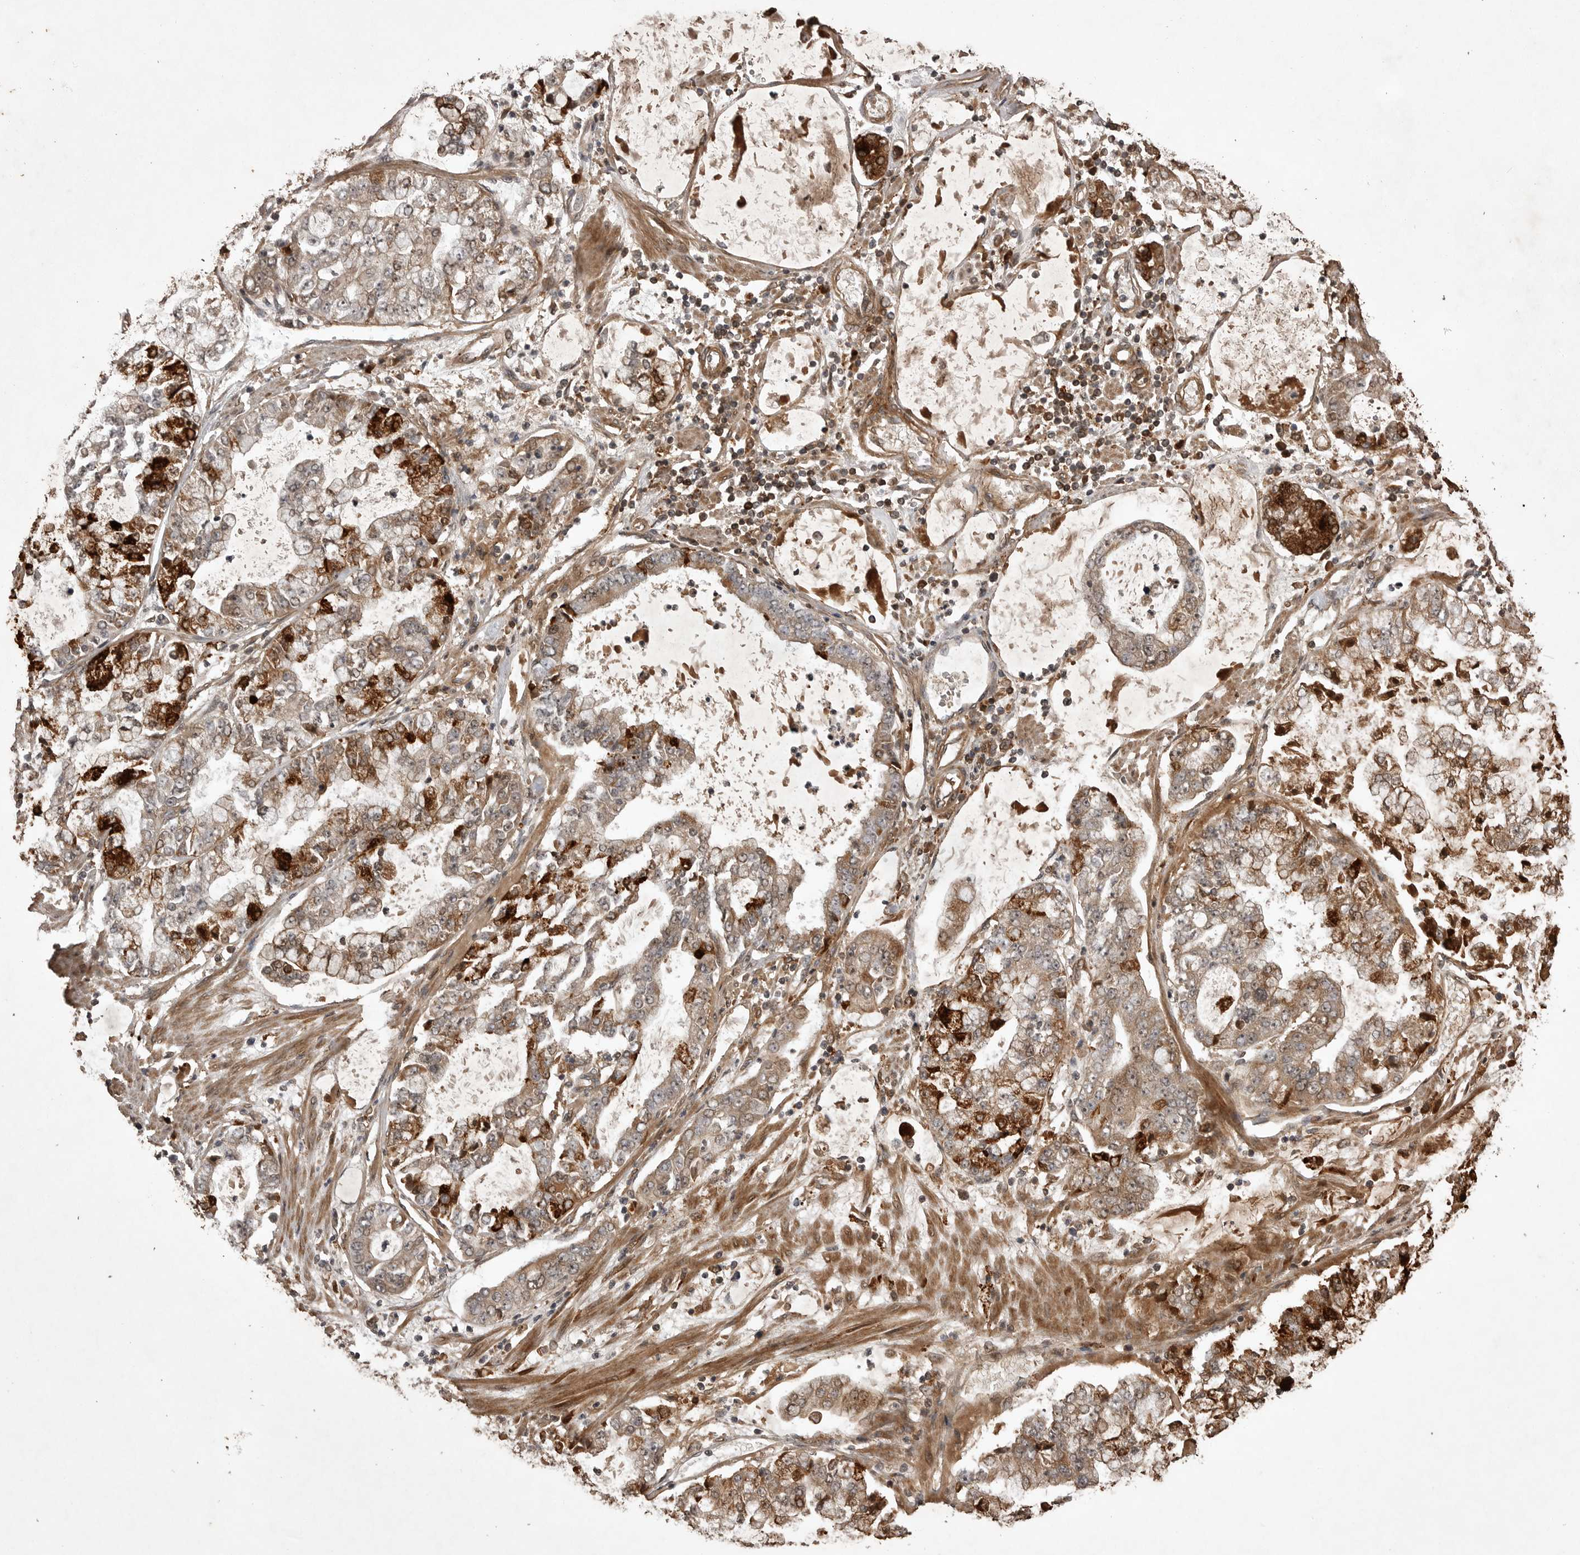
{"staining": {"intensity": "strong", "quantity": "<25%", "location": "cytoplasmic/membranous"}, "tissue": "stomach cancer", "cell_type": "Tumor cells", "image_type": "cancer", "snomed": [{"axis": "morphology", "description": "Adenocarcinoma, NOS"}, {"axis": "topography", "description": "Stomach"}], "caption": "A medium amount of strong cytoplasmic/membranous positivity is present in about <25% of tumor cells in stomach adenocarcinoma tissue.", "gene": "AKAP7", "patient": {"sex": "male", "age": 76}}